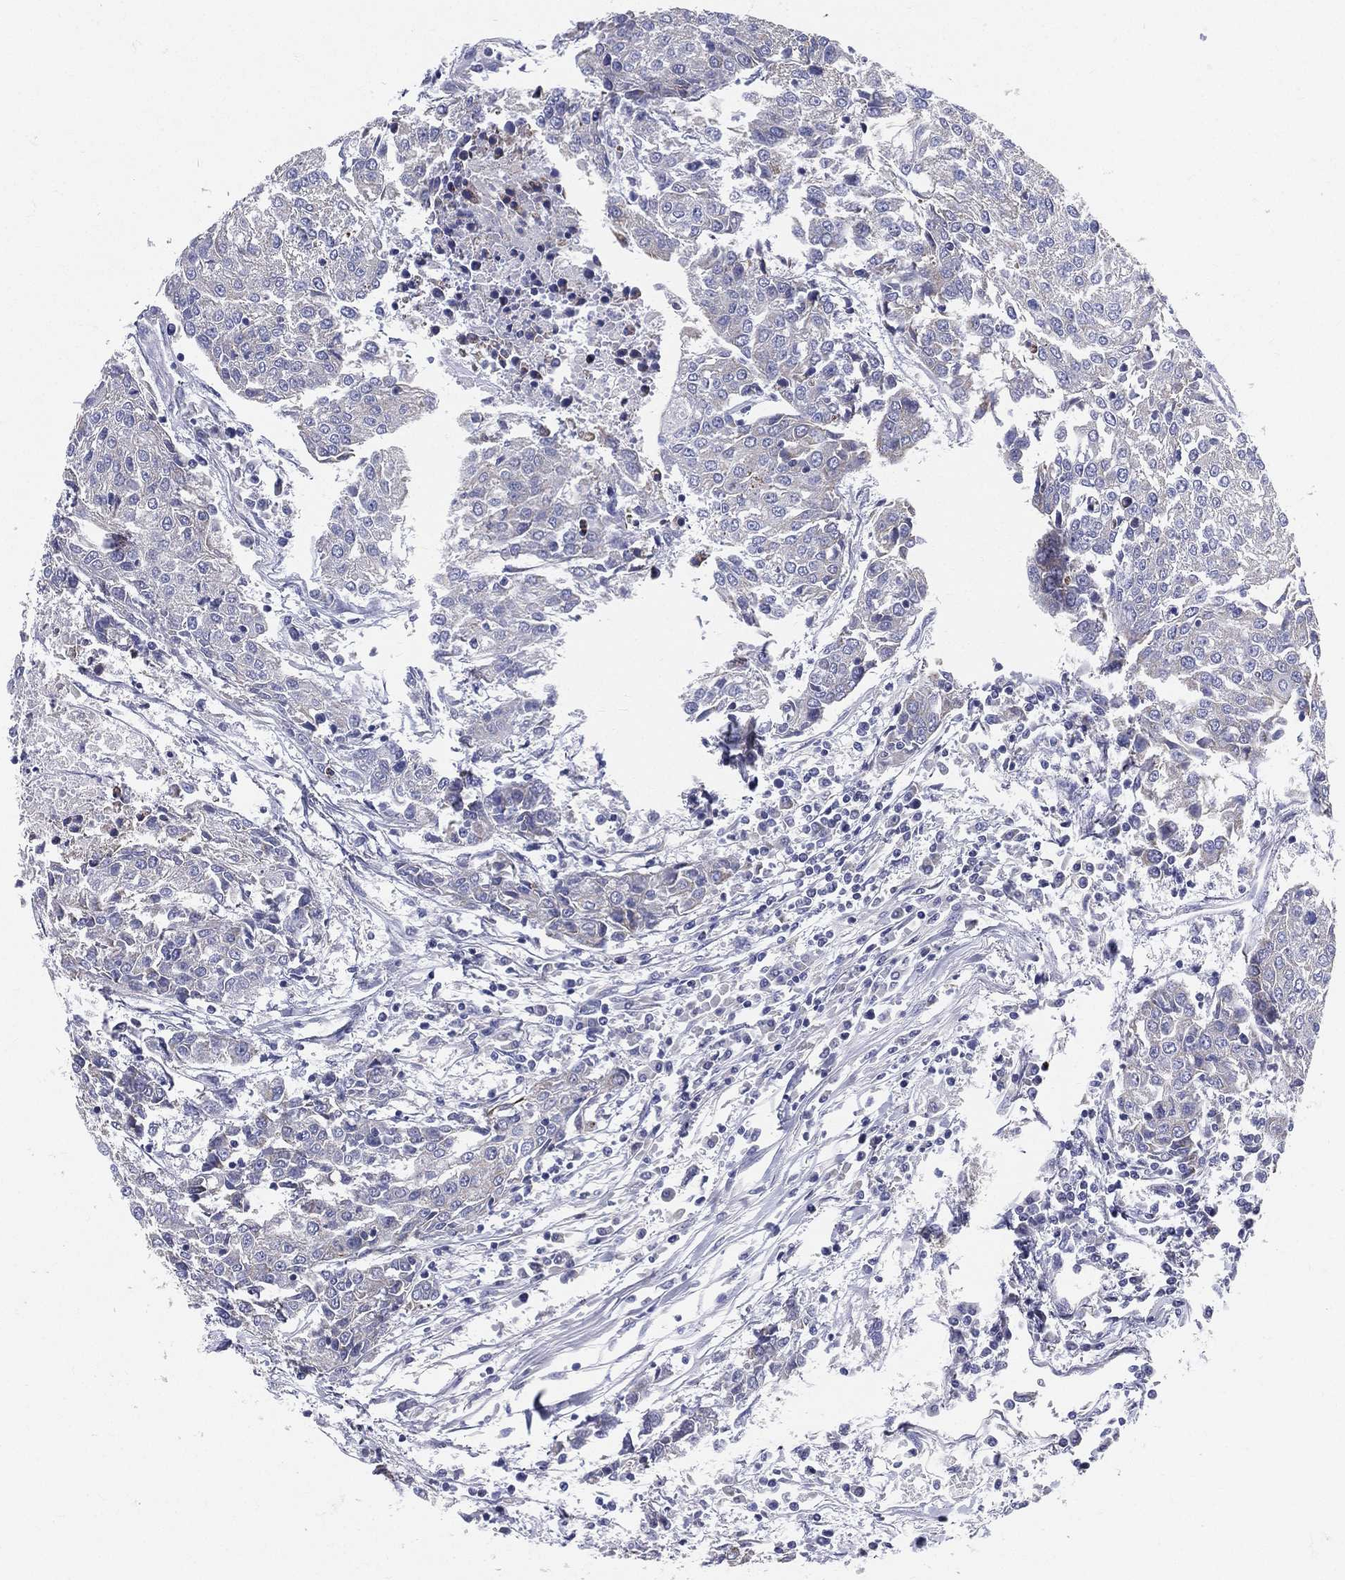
{"staining": {"intensity": "negative", "quantity": "none", "location": "none"}, "tissue": "urothelial cancer", "cell_type": "Tumor cells", "image_type": "cancer", "snomed": [{"axis": "morphology", "description": "Urothelial carcinoma, High grade"}, {"axis": "topography", "description": "Urinary bladder"}], "caption": "There is no significant staining in tumor cells of high-grade urothelial carcinoma.", "gene": "PWWP3A", "patient": {"sex": "female", "age": 85}}